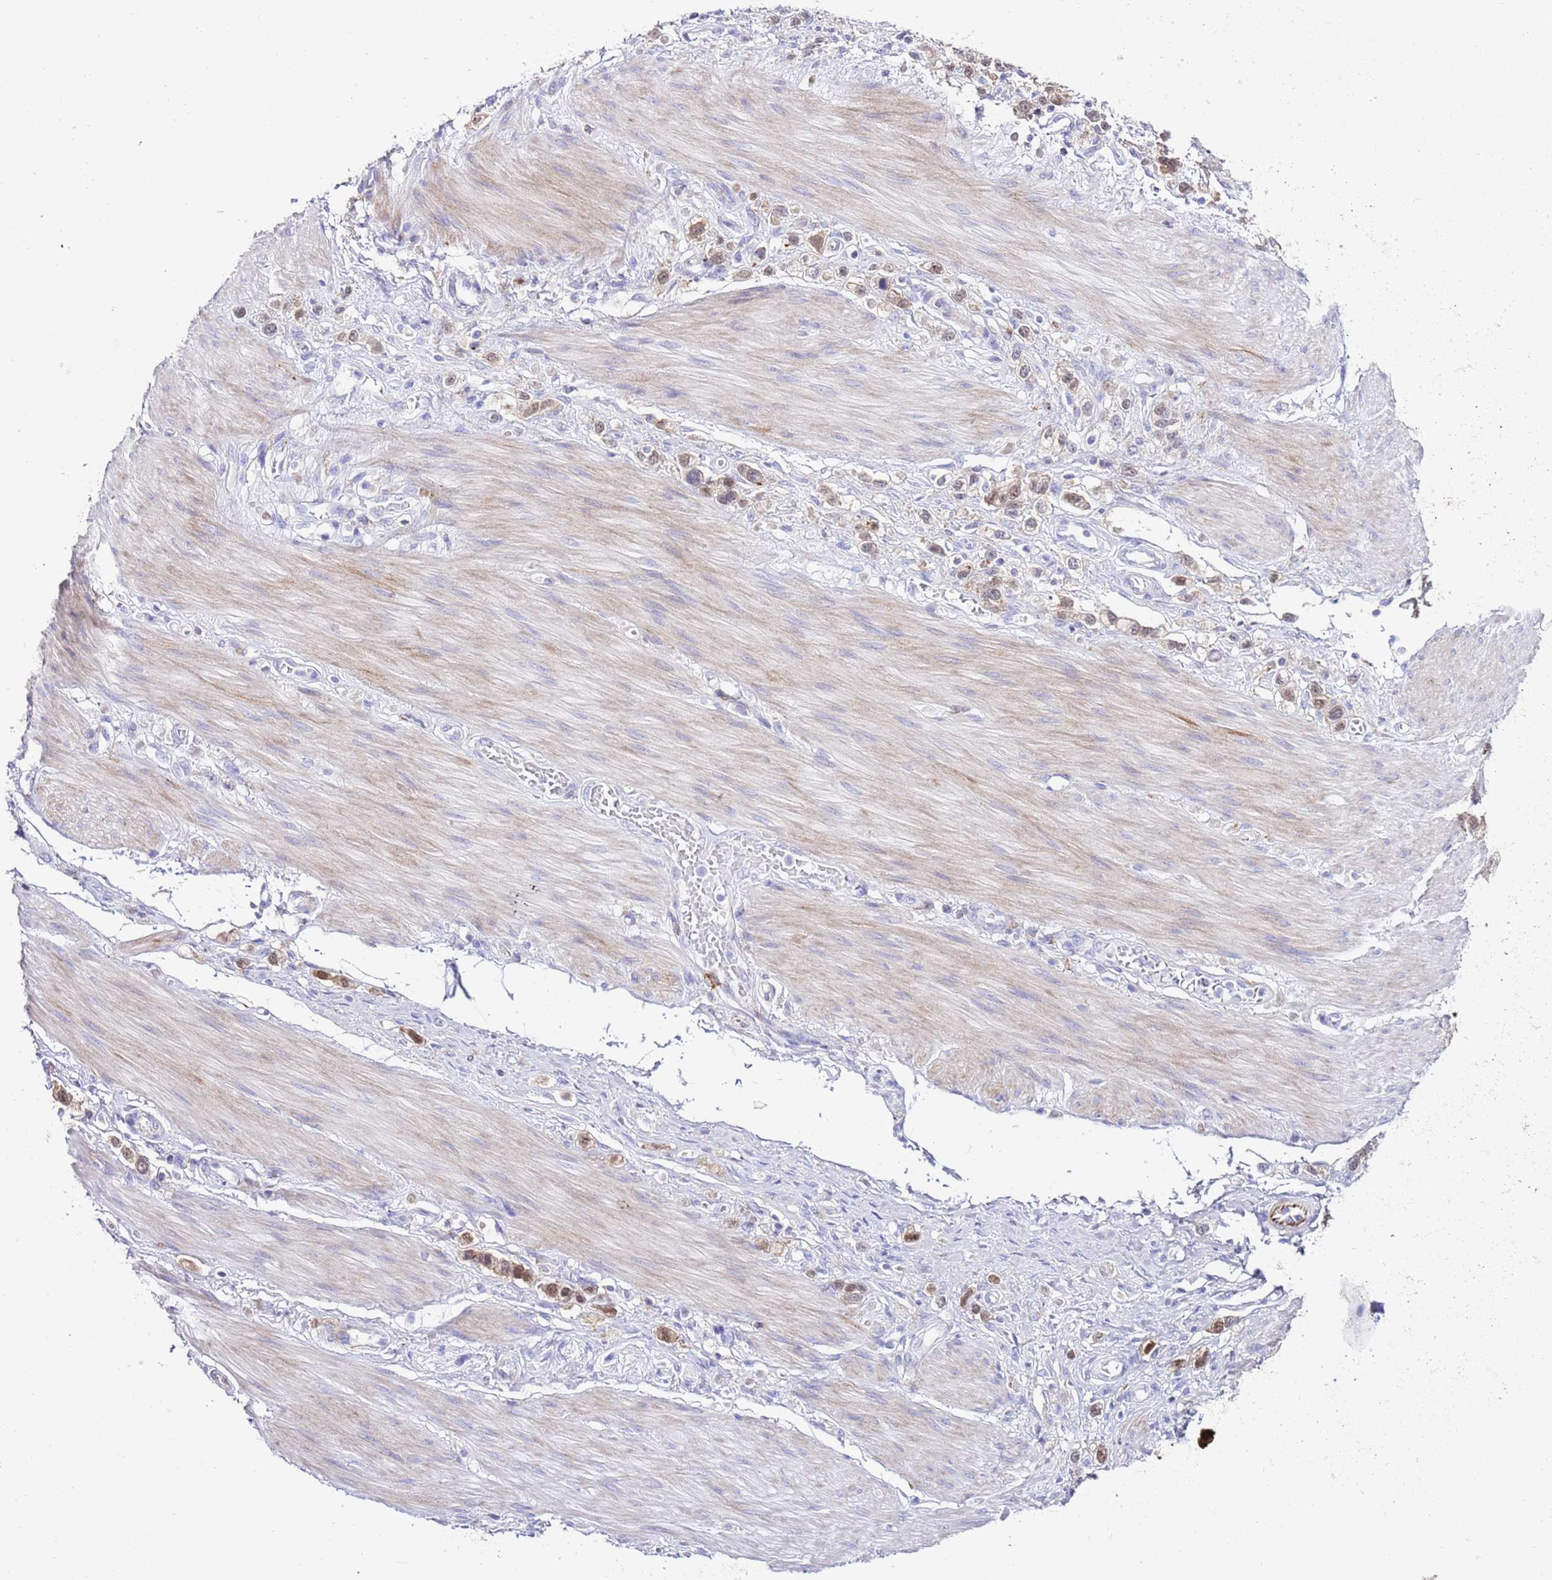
{"staining": {"intensity": "moderate", "quantity": "25%-75%", "location": "cytoplasmic/membranous,nuclear"}, "tissue": "stomach cancer", "cell_type": "Tumor cells", "image_type": "cancer", "snomed": [{"axis": "morphology", "description": "Adenocarcinoma, NOS"}, {"axis": "topography", "description": "Stomach"}], "caption": "Protein expression analysis of human stomach cancer (adenocarcinoma) reveals moderate cytoplasmic/membranous and nuclear staining in about 25%-75% of tumor cells.", "gene": "ALDH3A1", "patient": {"sex": "female", "age": 65}}